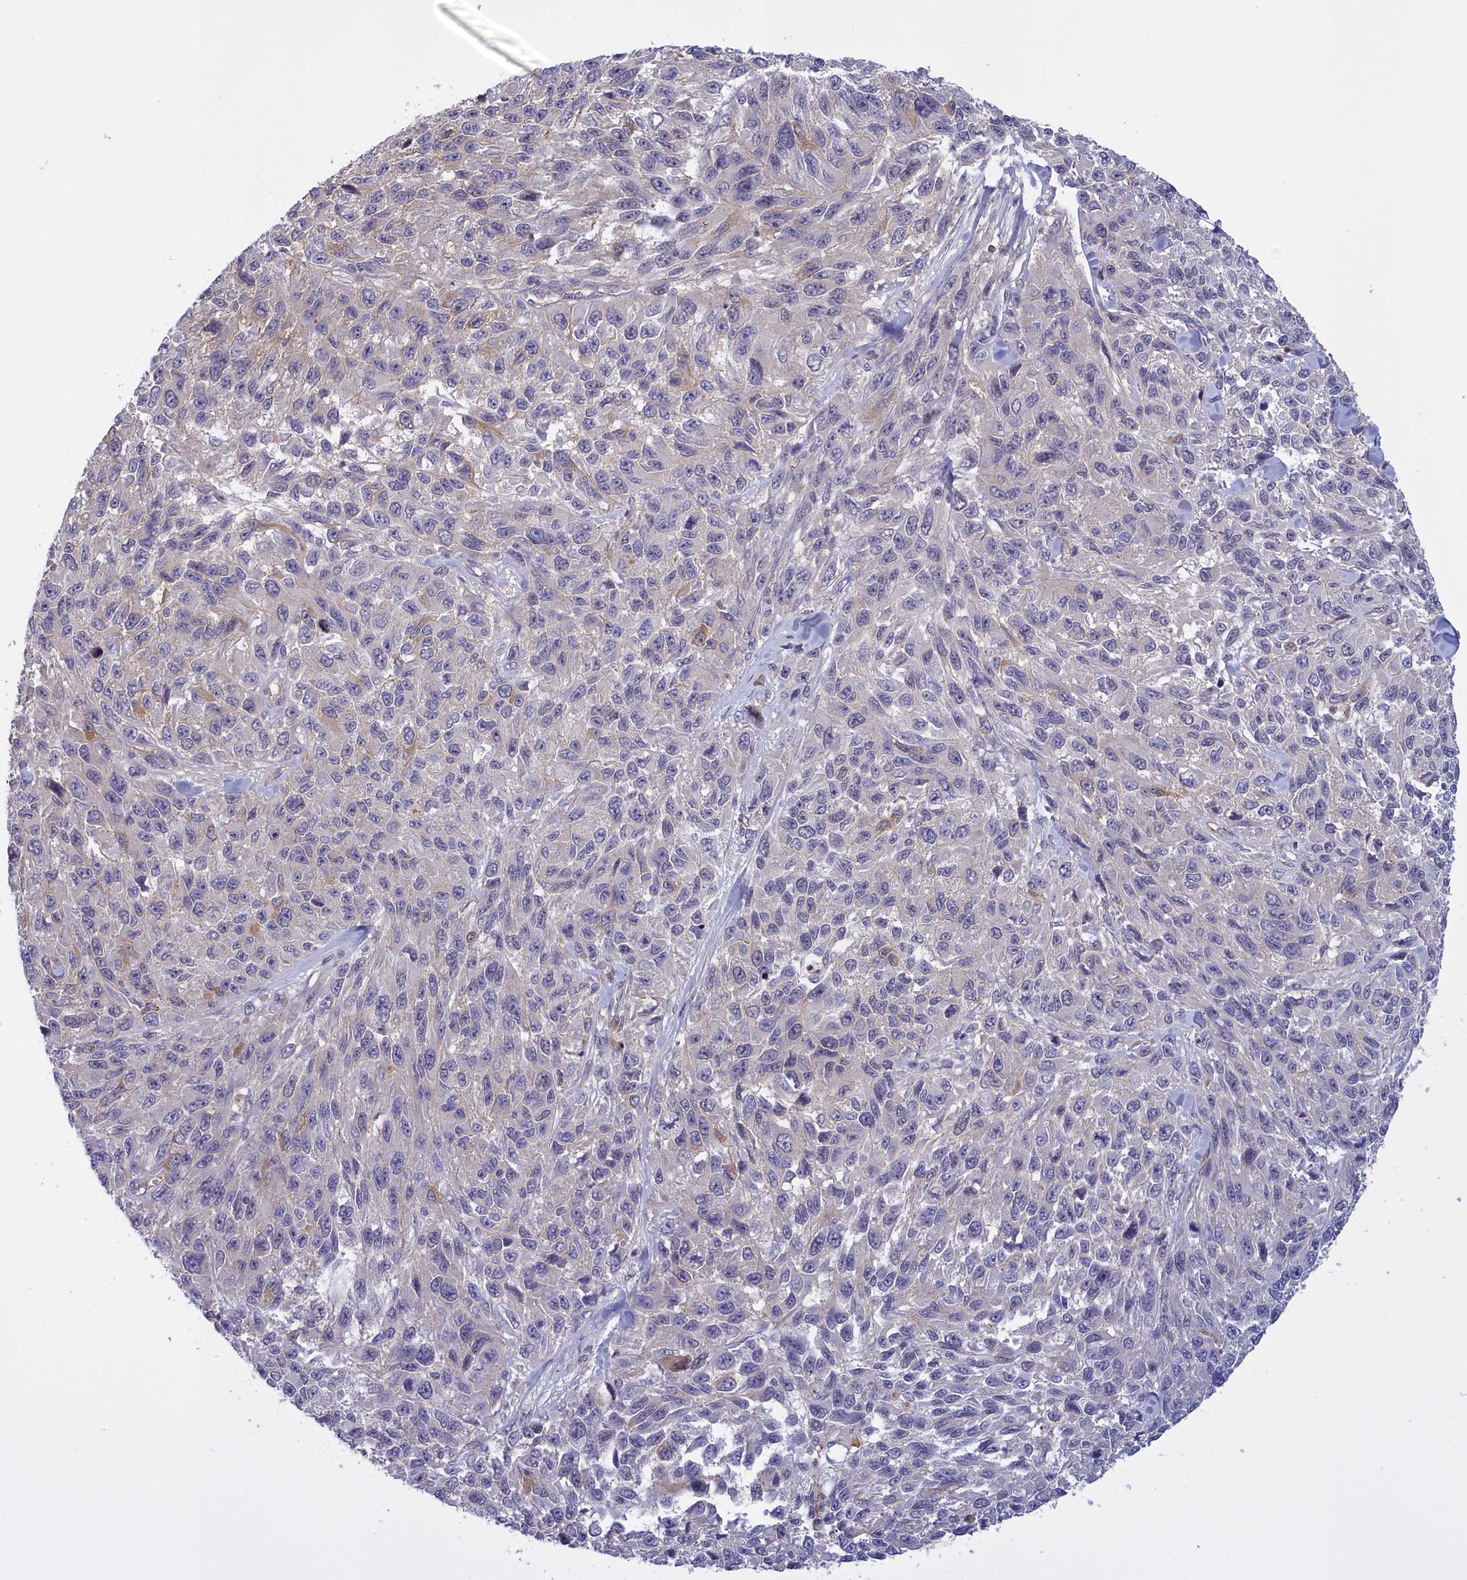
{"staining": {"intensity": "negative", "quantity": "none", "location": "none"}, "tissue": "melanoma", "cell_type": "Tumor cells", "image_type": "cancer", "snomed": [{"axis": "morphology", "description": "Malignant melanoma, NOS"}, {"axis": "topography", "description": "Skin"}], "caption": "Immunohistochemistry histopathology image of melanoma stained for a protein (brown), which reveals no positivity in tumor cells.", "gene": "RRAD", "patient": {"sex": "female", "age": 96}}